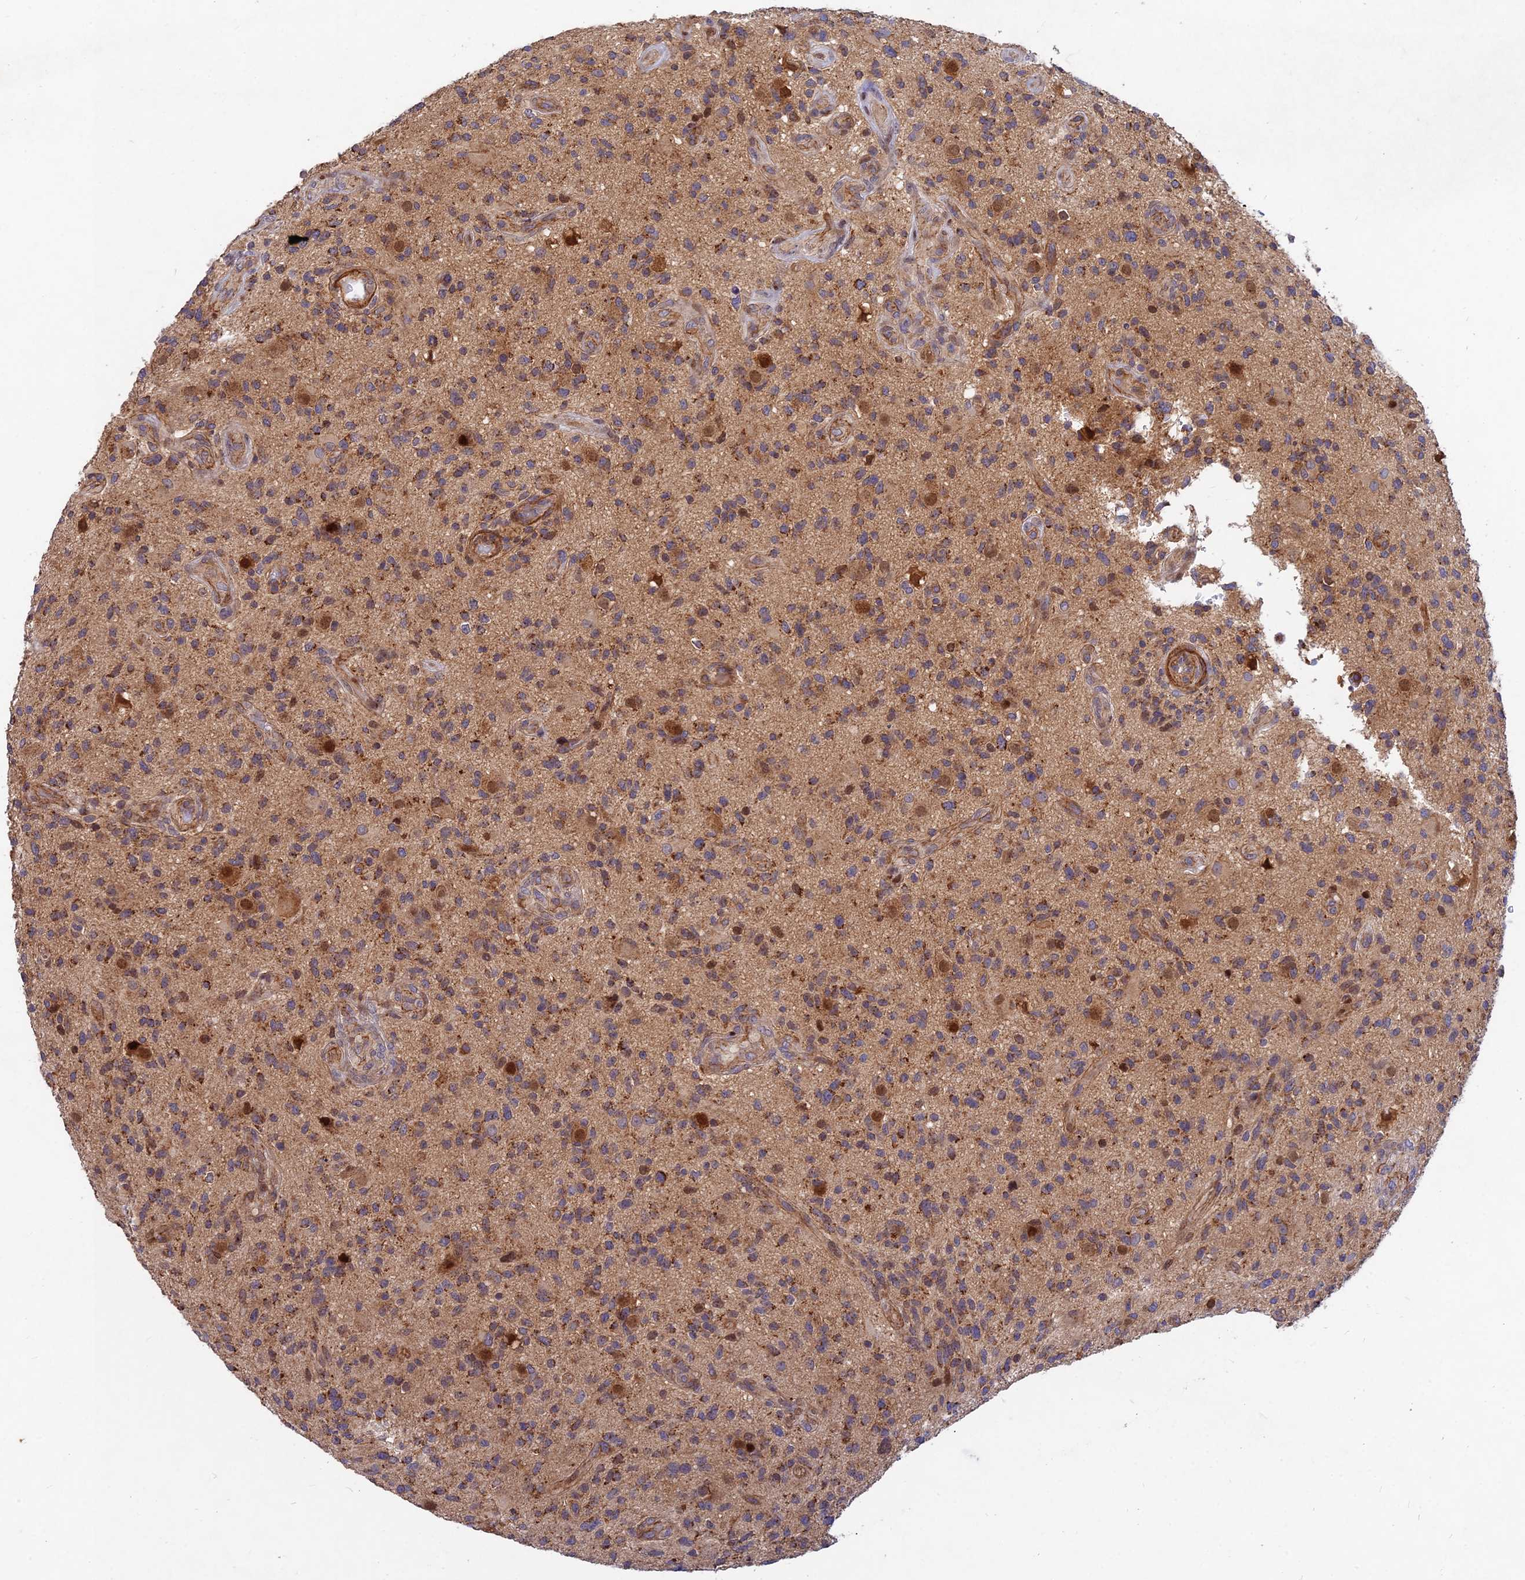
{"staining": {"intensity": "moderate", "quantity": "25%-75%", "location": "cytoplasmic/membranous"}, "tissue": "glioma", "cell_type": "Tumor cells", "image_type": "cancer", "snomed": [{"axis": "morphology", "description": "Glioma, malignant, High grade"}, {"axis": "topography", "description": "Brain"}], "caption": "An immunohistochemistry photomicrograph of tumor tissue is shown. Protein staining in brown shows moderate cytoplasmic/membranous positivity in glioma within tumor cells.", "gene": "RELCH", "patient": {"sex": "male", "age": 47}}